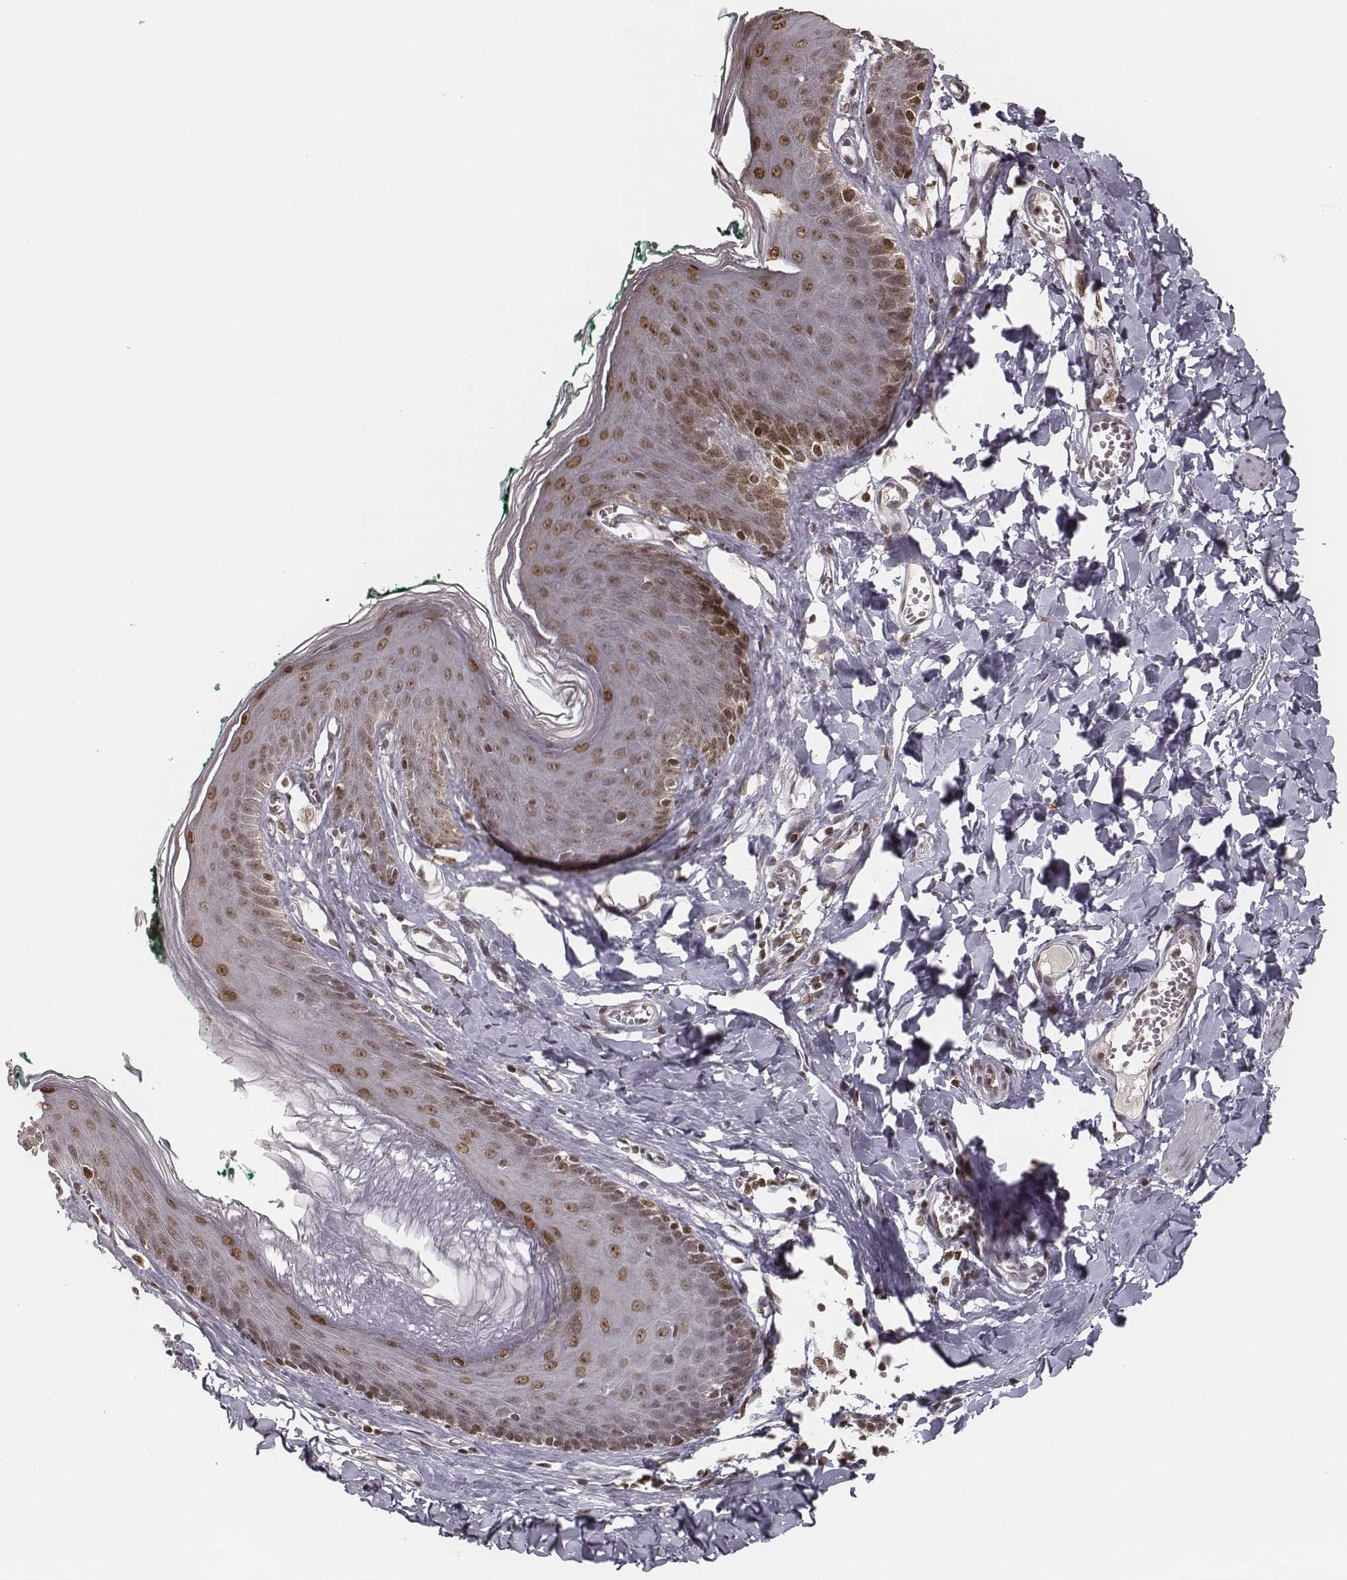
{"staining": {"intensity": "moderate", "quantity": ">75%", "location": "nuclear"}, "tissue": "skin", "cell_type": "Epidermal cells", "image_type": "normal", "snomed": [{"axis": "morphology", "description": "Normal tissue, NOS"}, {"axis": "topography", "description": "Vulva"}, {"axis": "topography", "description": "Peripheral nerve tissue"}], "caption": "Immunohistochemistry micrograph of unremarkable skin: human skin stained using immunohistochemistry demonstrates medium levels of moderate protein expression localized specifically in the nuclear of epidermal cells, appearing as a nuclear brown color.", "gene": "HMGA2", "patient": {"sex": "female", "age": 66}}